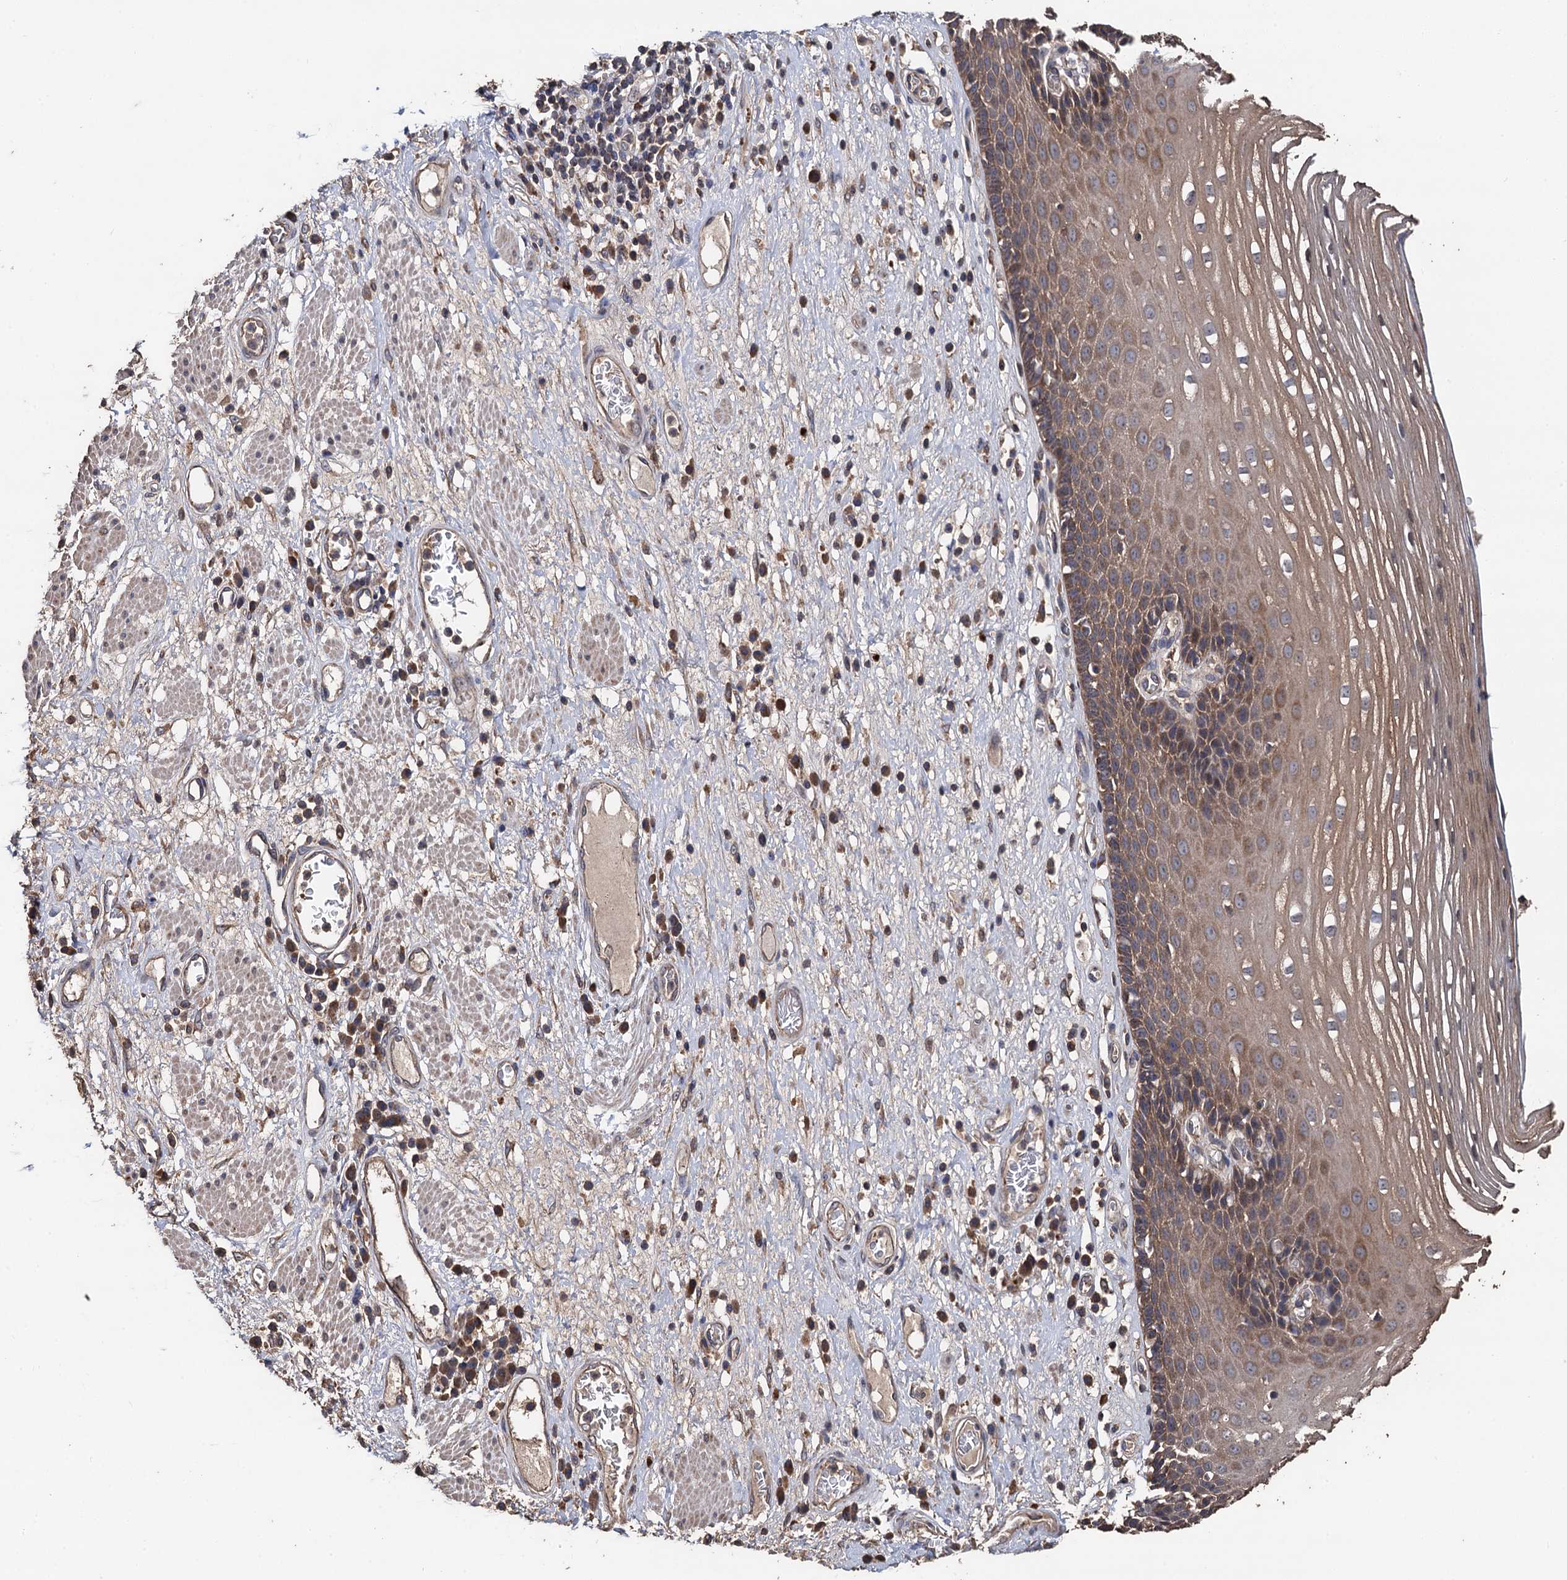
{"staining": {"intensity": "moderate", "quantity": ">75%", "location": "cytoplasmic/membranous"}, "tissue": "esophagus", "cell_type": "Squamous epithelial cells", "image_type": "normal", "snomed": [{"axis": "morphology", "description": "Normal tissue, NOS"}, {"axis": "morphology", "description": "Adenocarcinoma, NOS"}, {"axis": "topography", "description": "Esophagus"}], "caption": "Protein staining of benign esophagus demonstrates moderate cytoplasmic/membranous expression in approximately >75% of squamous epithelial cells. The staining was performed using DAB, with brown indicating positive protein expression. Nuclei are stained blue with hematoxylin.", "gene": "PPTC7", "patient": {"sex": "male", "age": 62}}